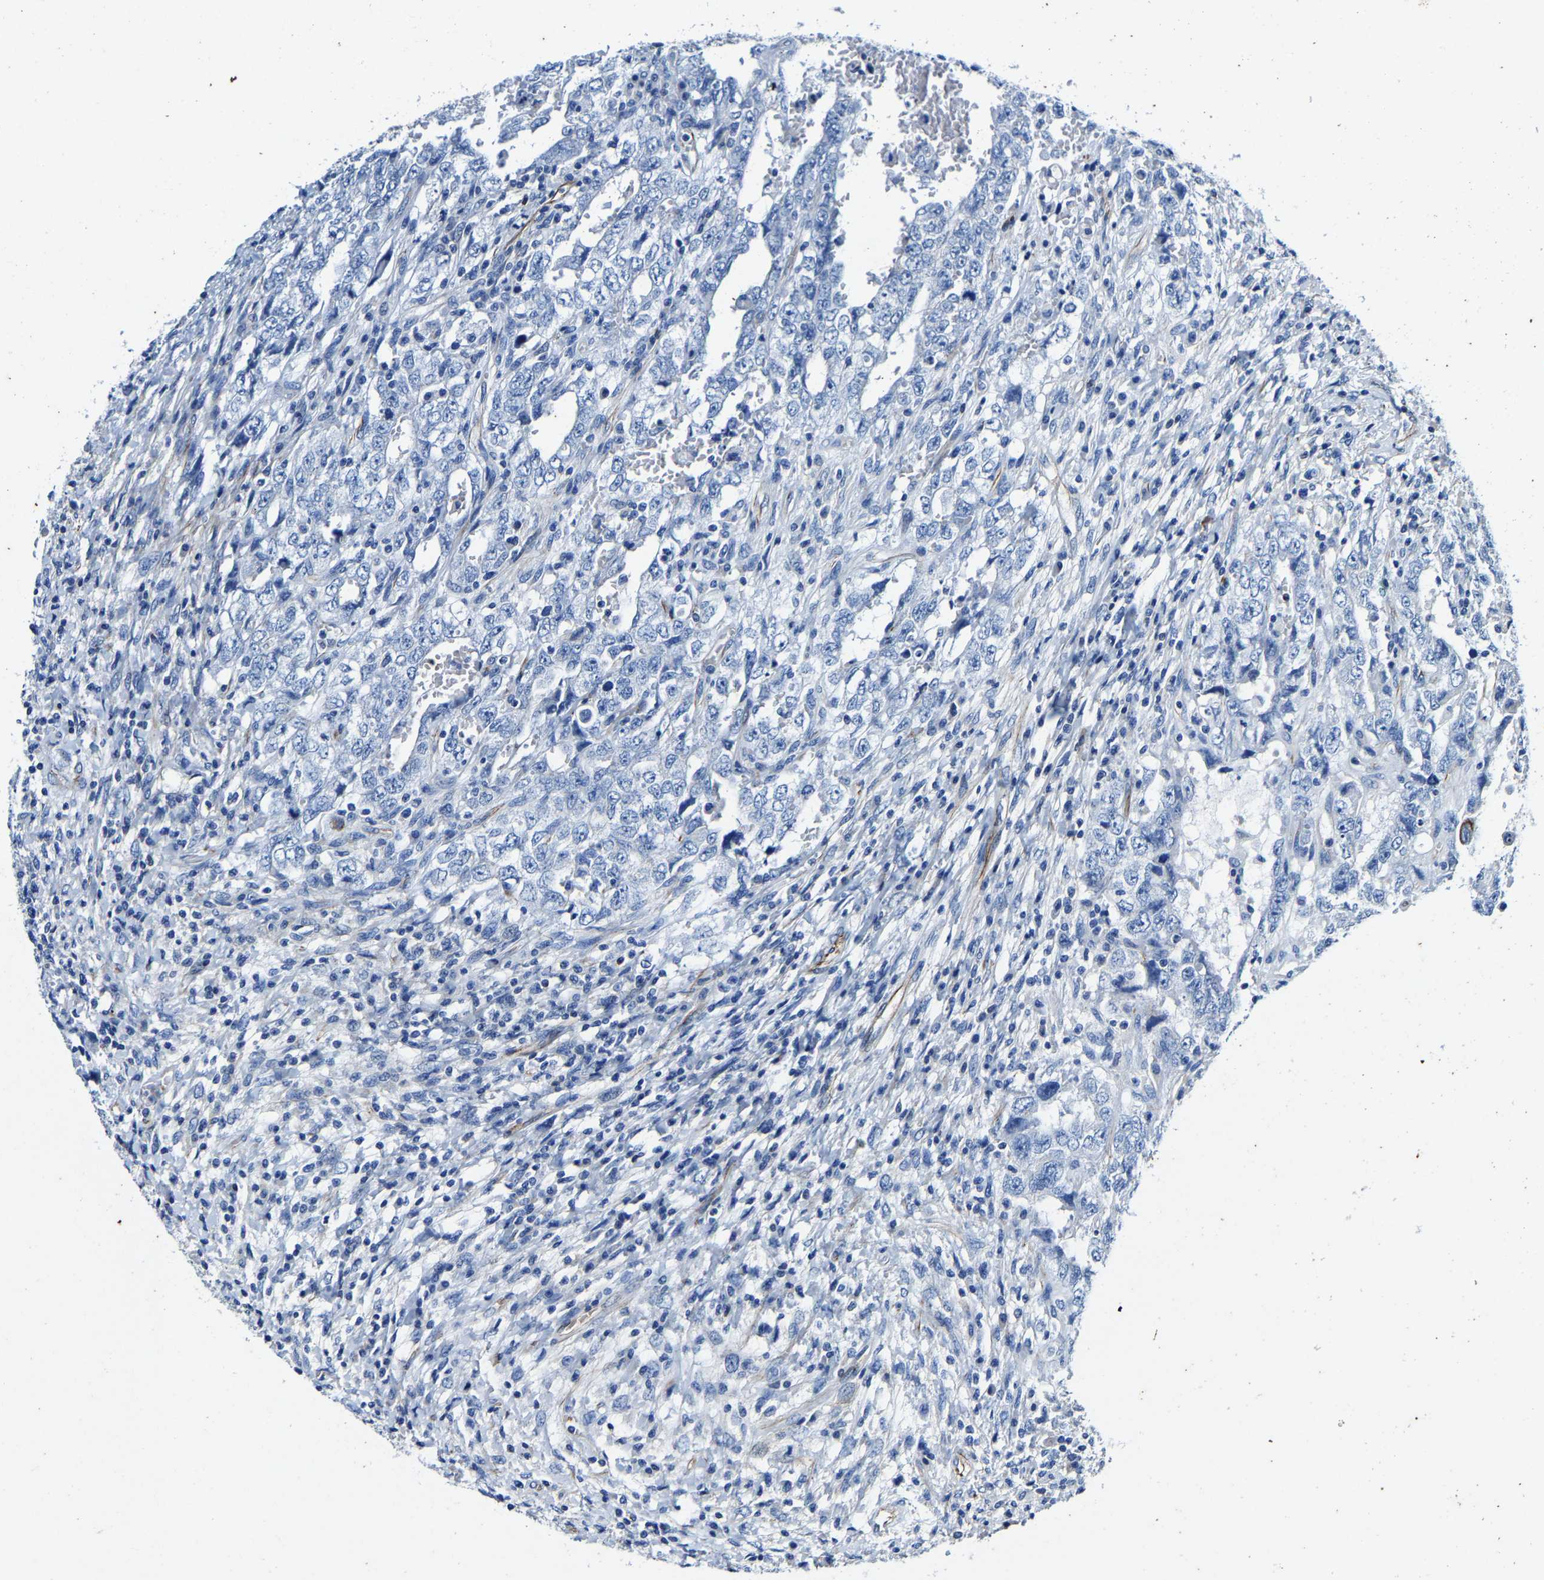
{"staining": {"intensity": "negative", "quantity": "none", "location": "none"}, "tissue": "testis cancer", "cell_type": "Tumor cells", "image_type": "cancer", "snomed": [{"axis": "morphology", "description": "Carcinoma, Embryonal, NOS"}, {"axis": "topography", "description": "Testis"}], "caption": "DAB (3,3'-diaminobenzidine) immunohistochemical staining of human testis cancer (embryonal carcinoma) displays no significant positivity in tumor cells.", "gene": "MMEL1", "patient": {"sex": "male", "age": 26}}